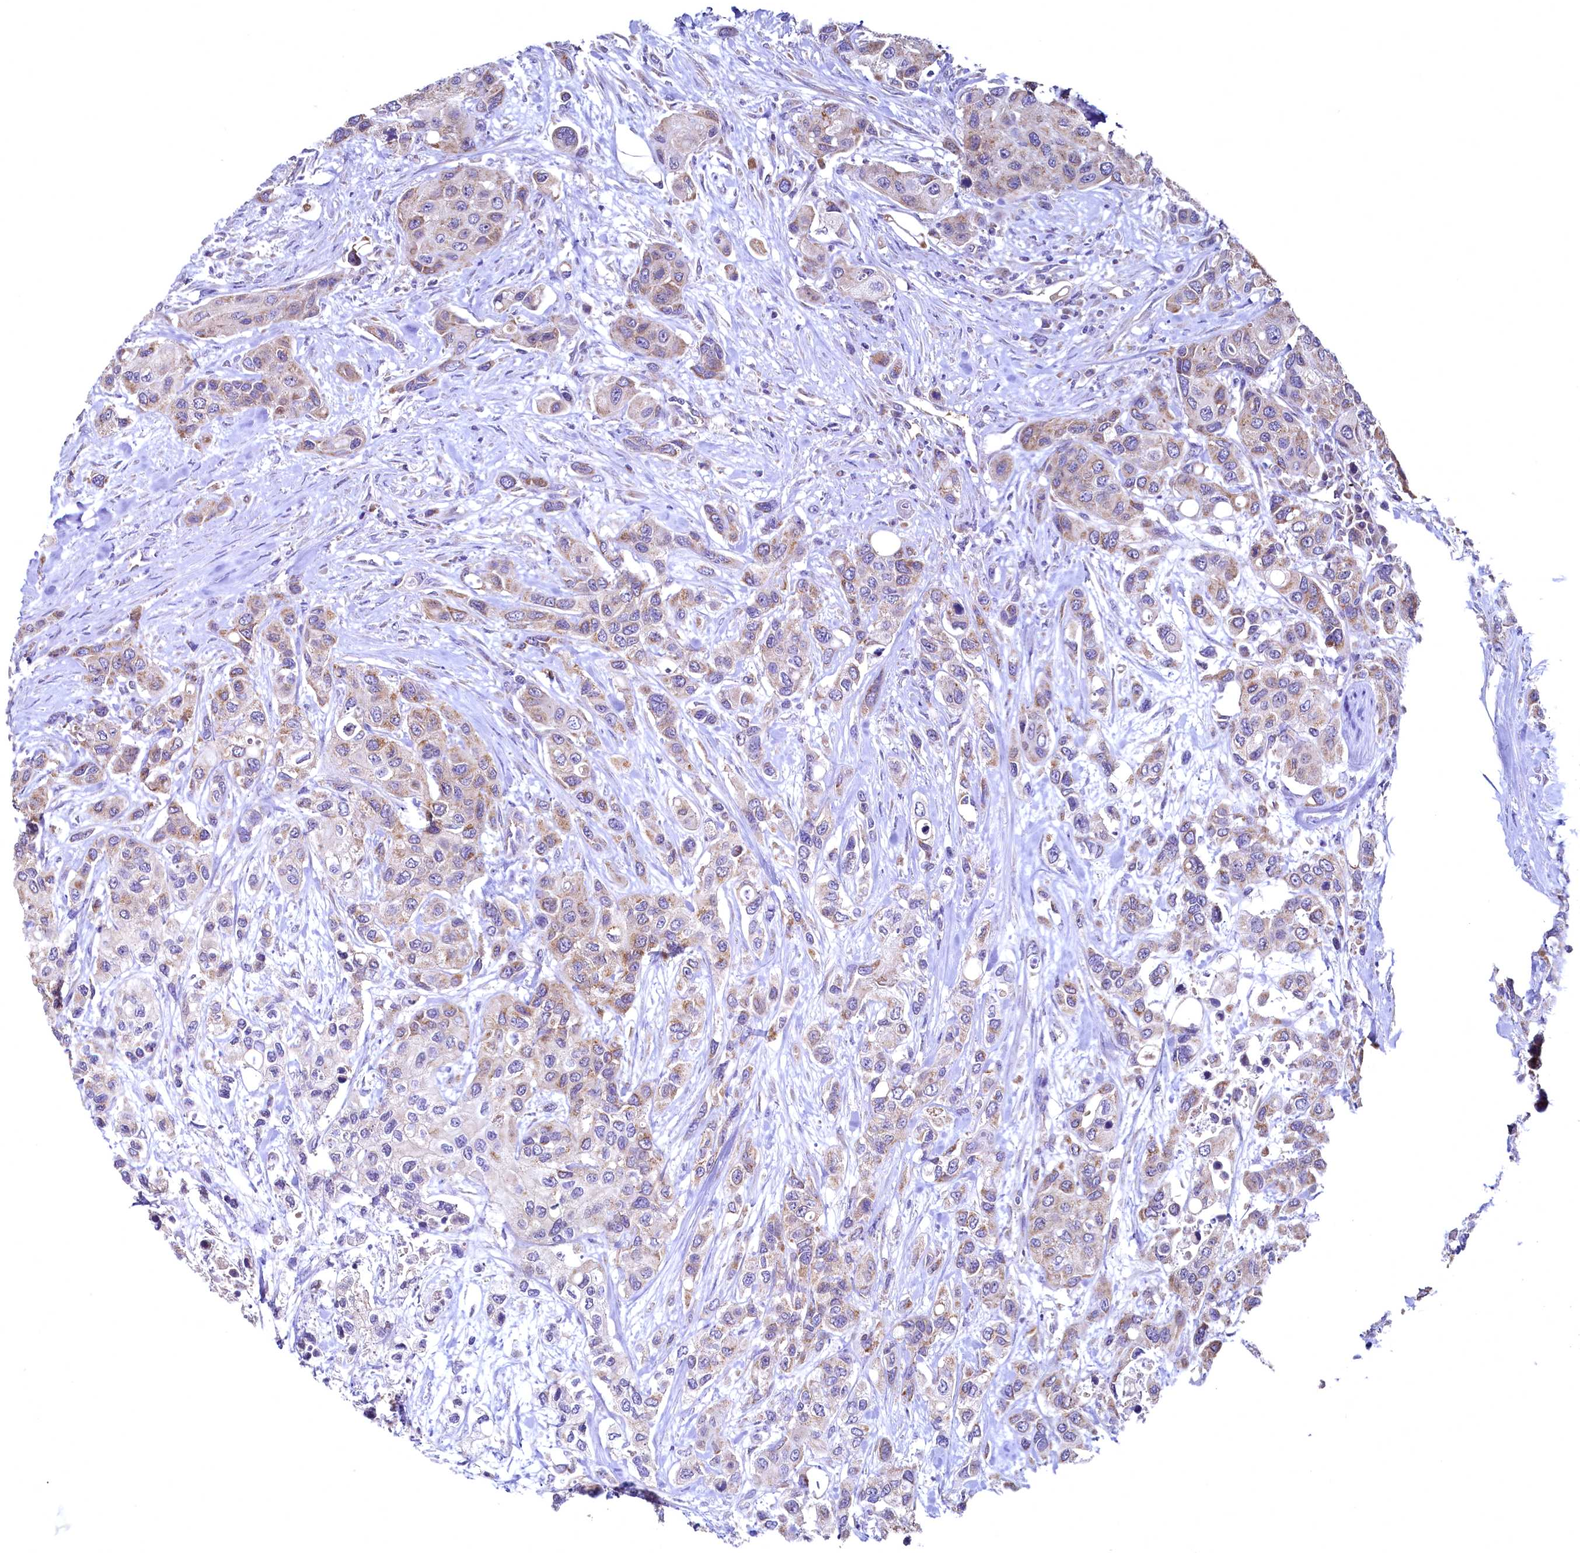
{"staining": {"intensity": "moderate", "quantity": "25%-75%", "location": "cytoplasmic/membranous"}, "tissue": "urothelial cancer", "cell_type": "Tumor cells", "image_type": "cancer", "snomed": [{"axis": "morphology", "description": "Normal tissue, NOS"}, {"axis": "morphology", "description": "Urothelial carcinoma, High grade"}, {"axis": "topography", "description": "Vascular tissue"}, {"axis": "topography", "description": "Urinary bladder"}], "caption": "Tumor cells demonstrate moderate cytoplasmic/membranous expression in about 25%-75% of cells in urothelial carcinoma (high-grade). The staining is performed using DAB (3,3'-diaminobenzidine) brown chromogen to label protein expression. The nuclei are counter-stained blue using hematoxylin.", "gene": "MRPL57", "patient": {"sex": "female", "age": 56}}